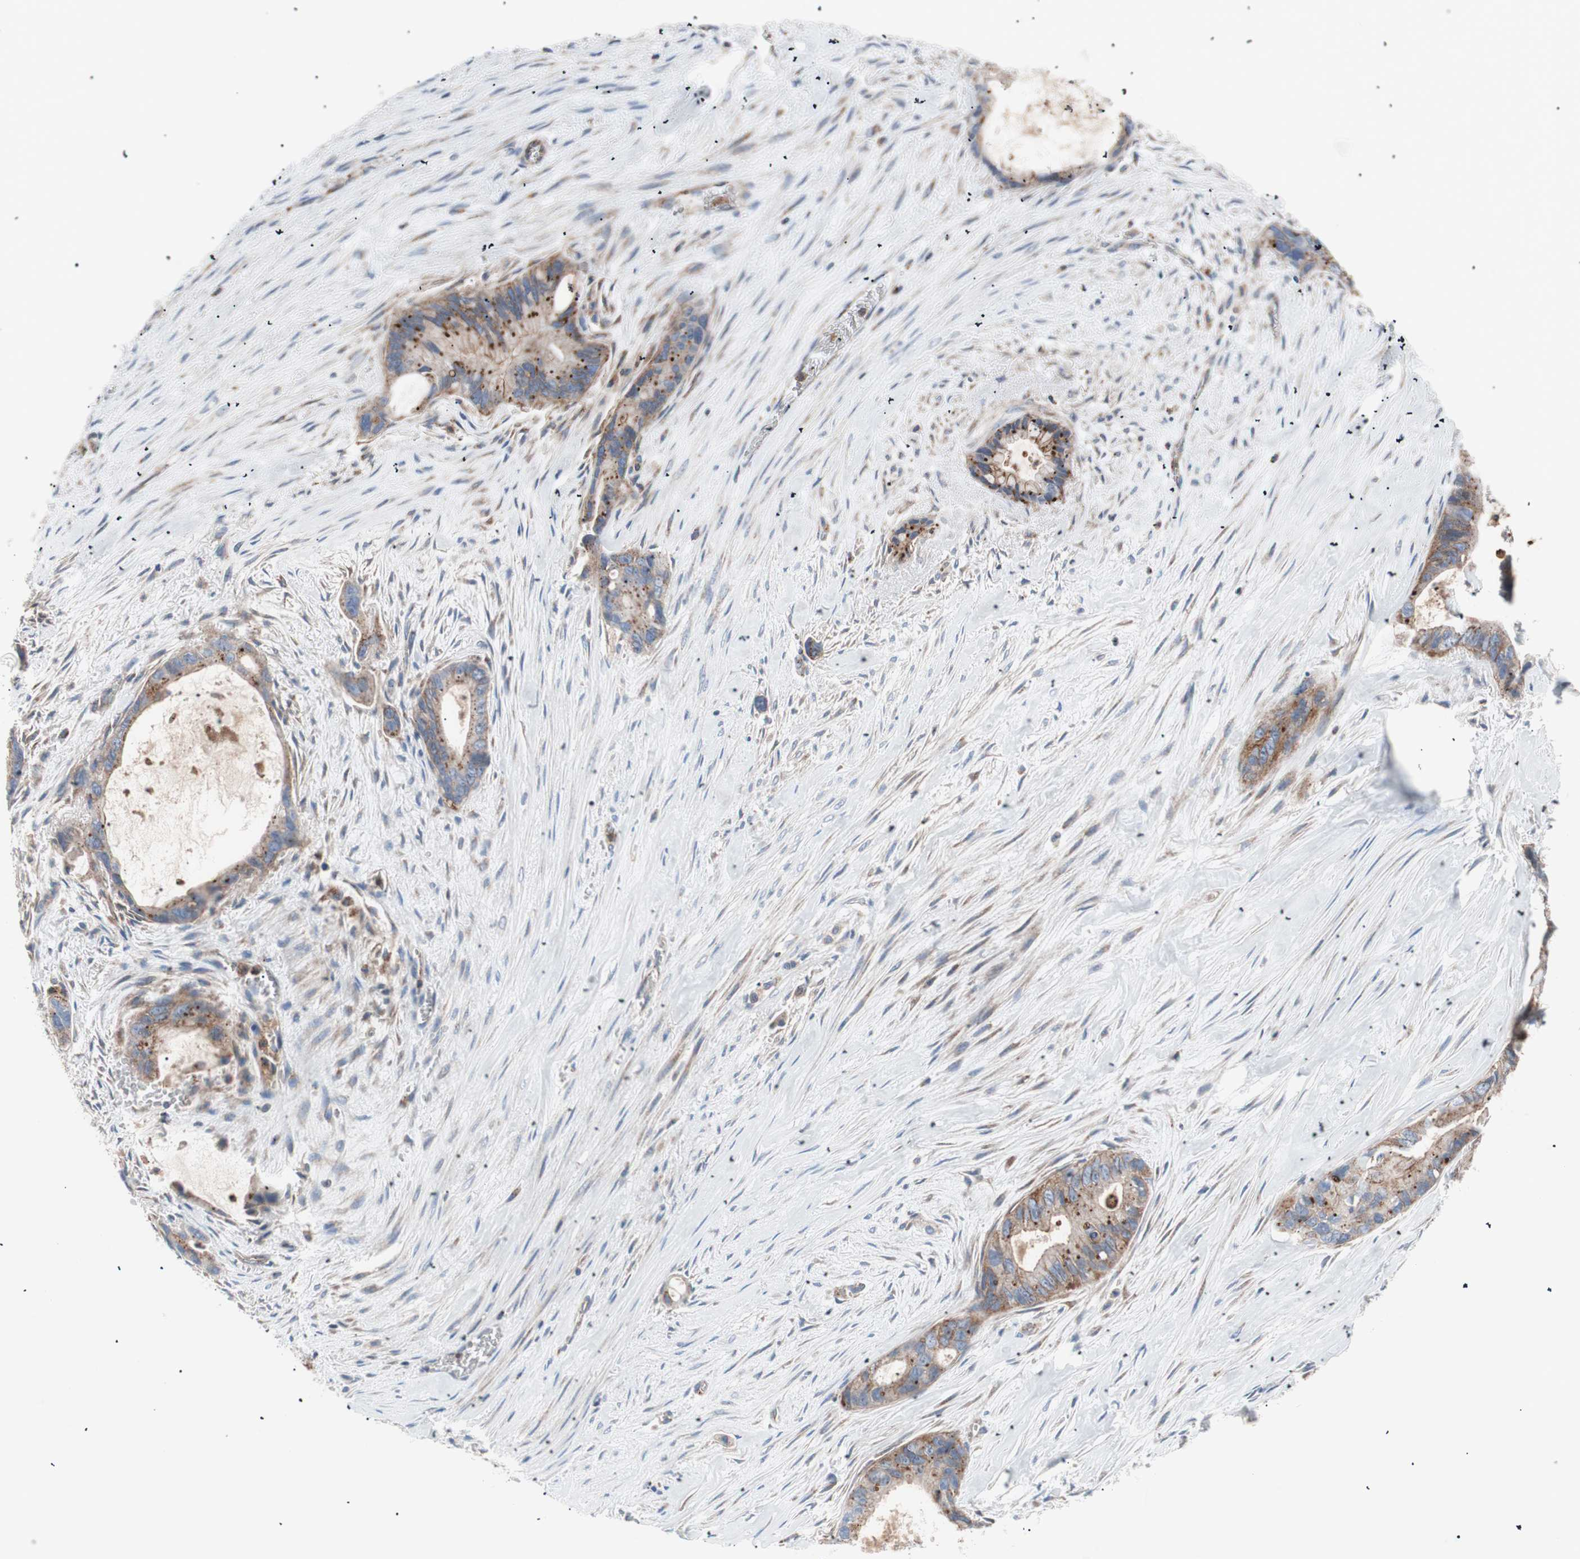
{"staining": {"intensity": "moderate", "quantity": ">75%", "location": "cytoplasmic/membranous"}, "tissue": "liver cancer", "cell_type": "Tumor cells", "image_type": "cancer", "snomed": [{"axis": "morphology", "description": "Cholangiocarcinoma"}, {"axis": "topography", "description": "Liver"}], "caption": "Immunohistochemical staining of human liver cancer (cholangiocarcinoma) demonstrates moderate cytoplasmic/membranous protein staining in approximately >75% of tumor cells.", "gene": "FLOT2", "patient": {"sex": "female", "age": 55}}